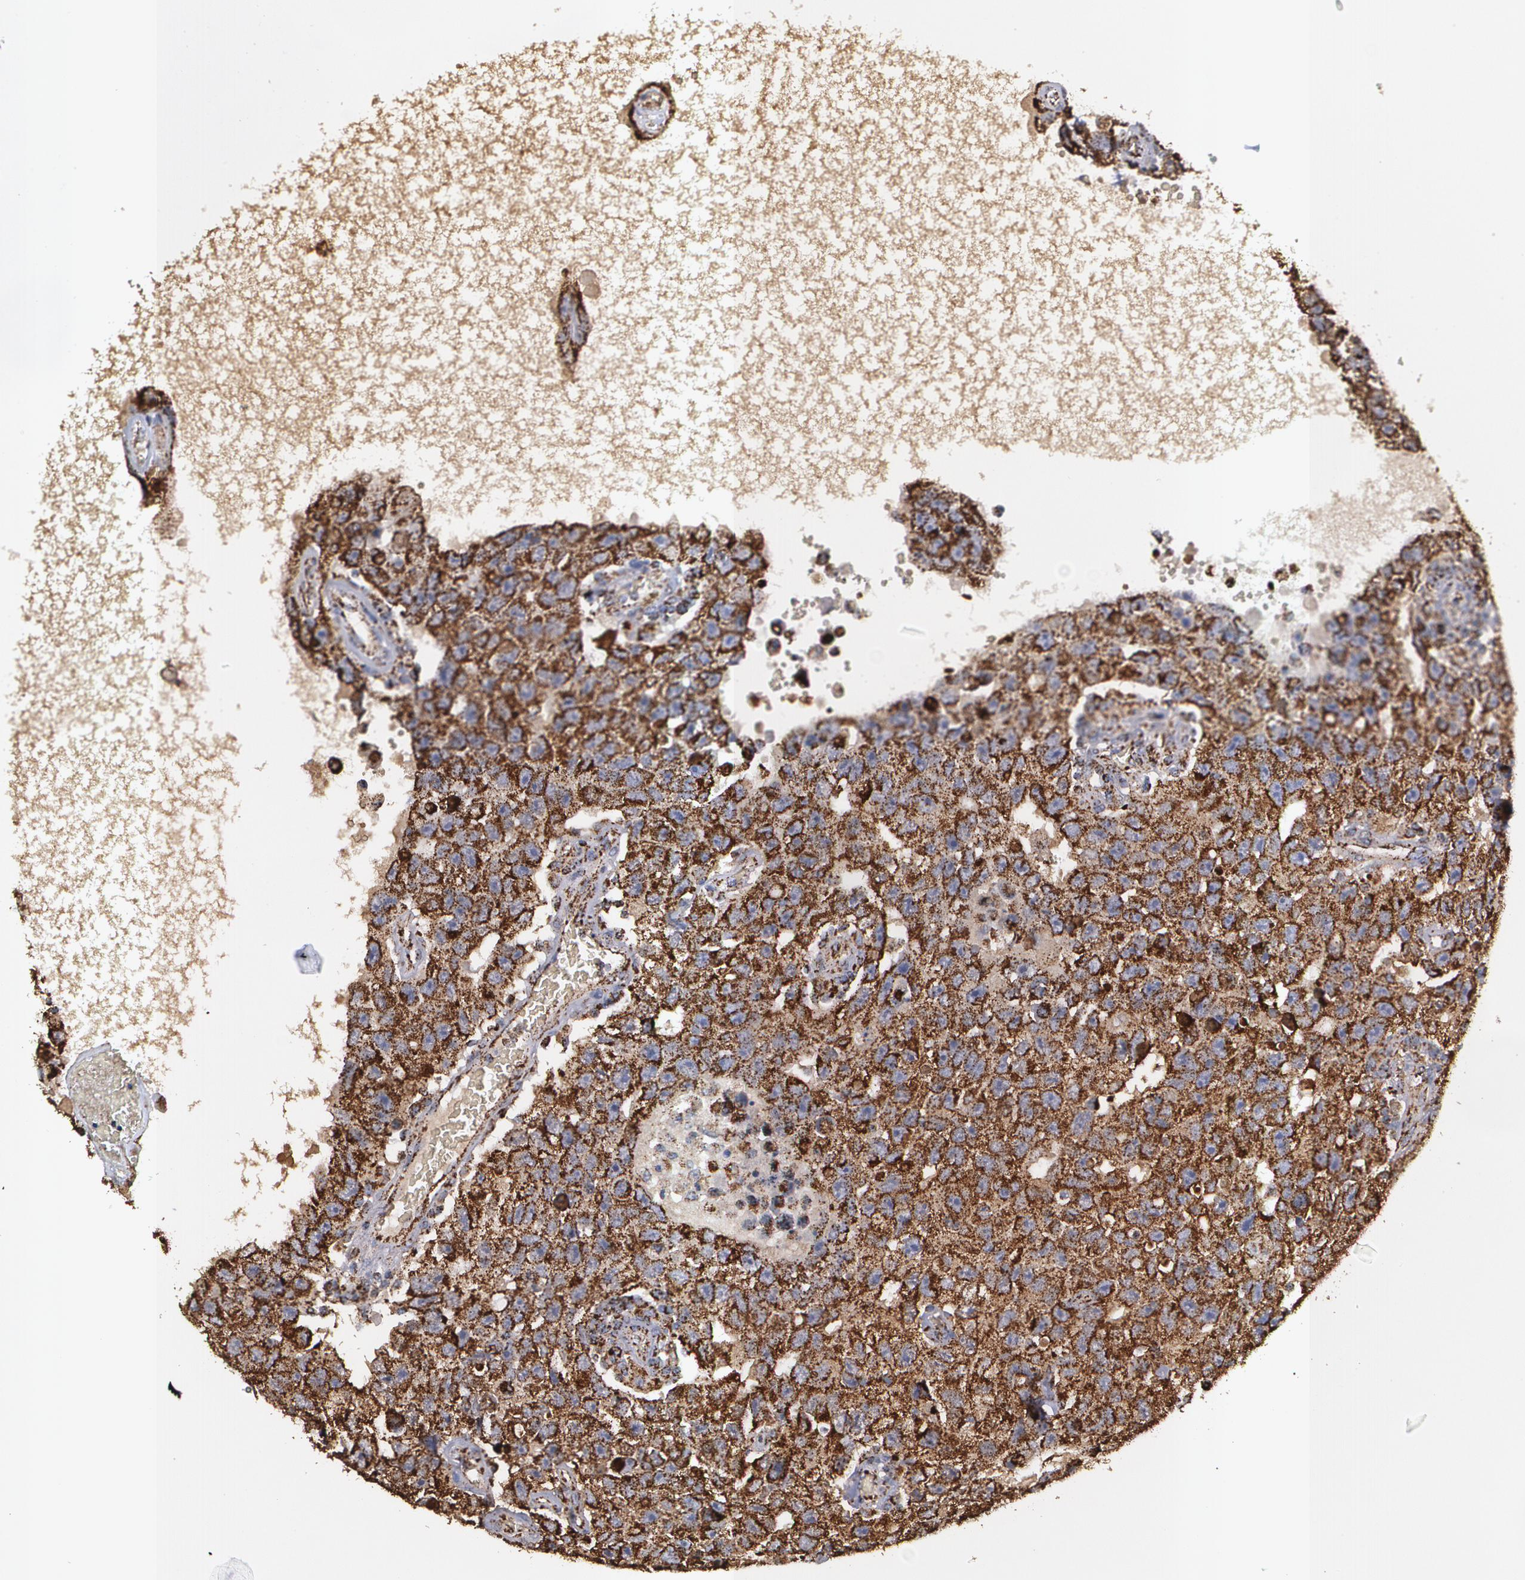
{"staining": {"intensity": "strong", "quantity": ">75%", "location": "cytoplasmic/membranous"}, "tissue": "testis cancer", "cell_type": "Tumor cells", "image_type": "cancer", "snomed": [{"axis": "morphology", "description": "Carcinoma, Embryonal, NOS"}, {"axis": "topography", "description": "Testis"}], "caption": "Human testis cancer stained with a protein marker demonstrates strong staining in tumor cells.", "gene": "HSPD1", "patient": {"sex": "male", "age": 26}}